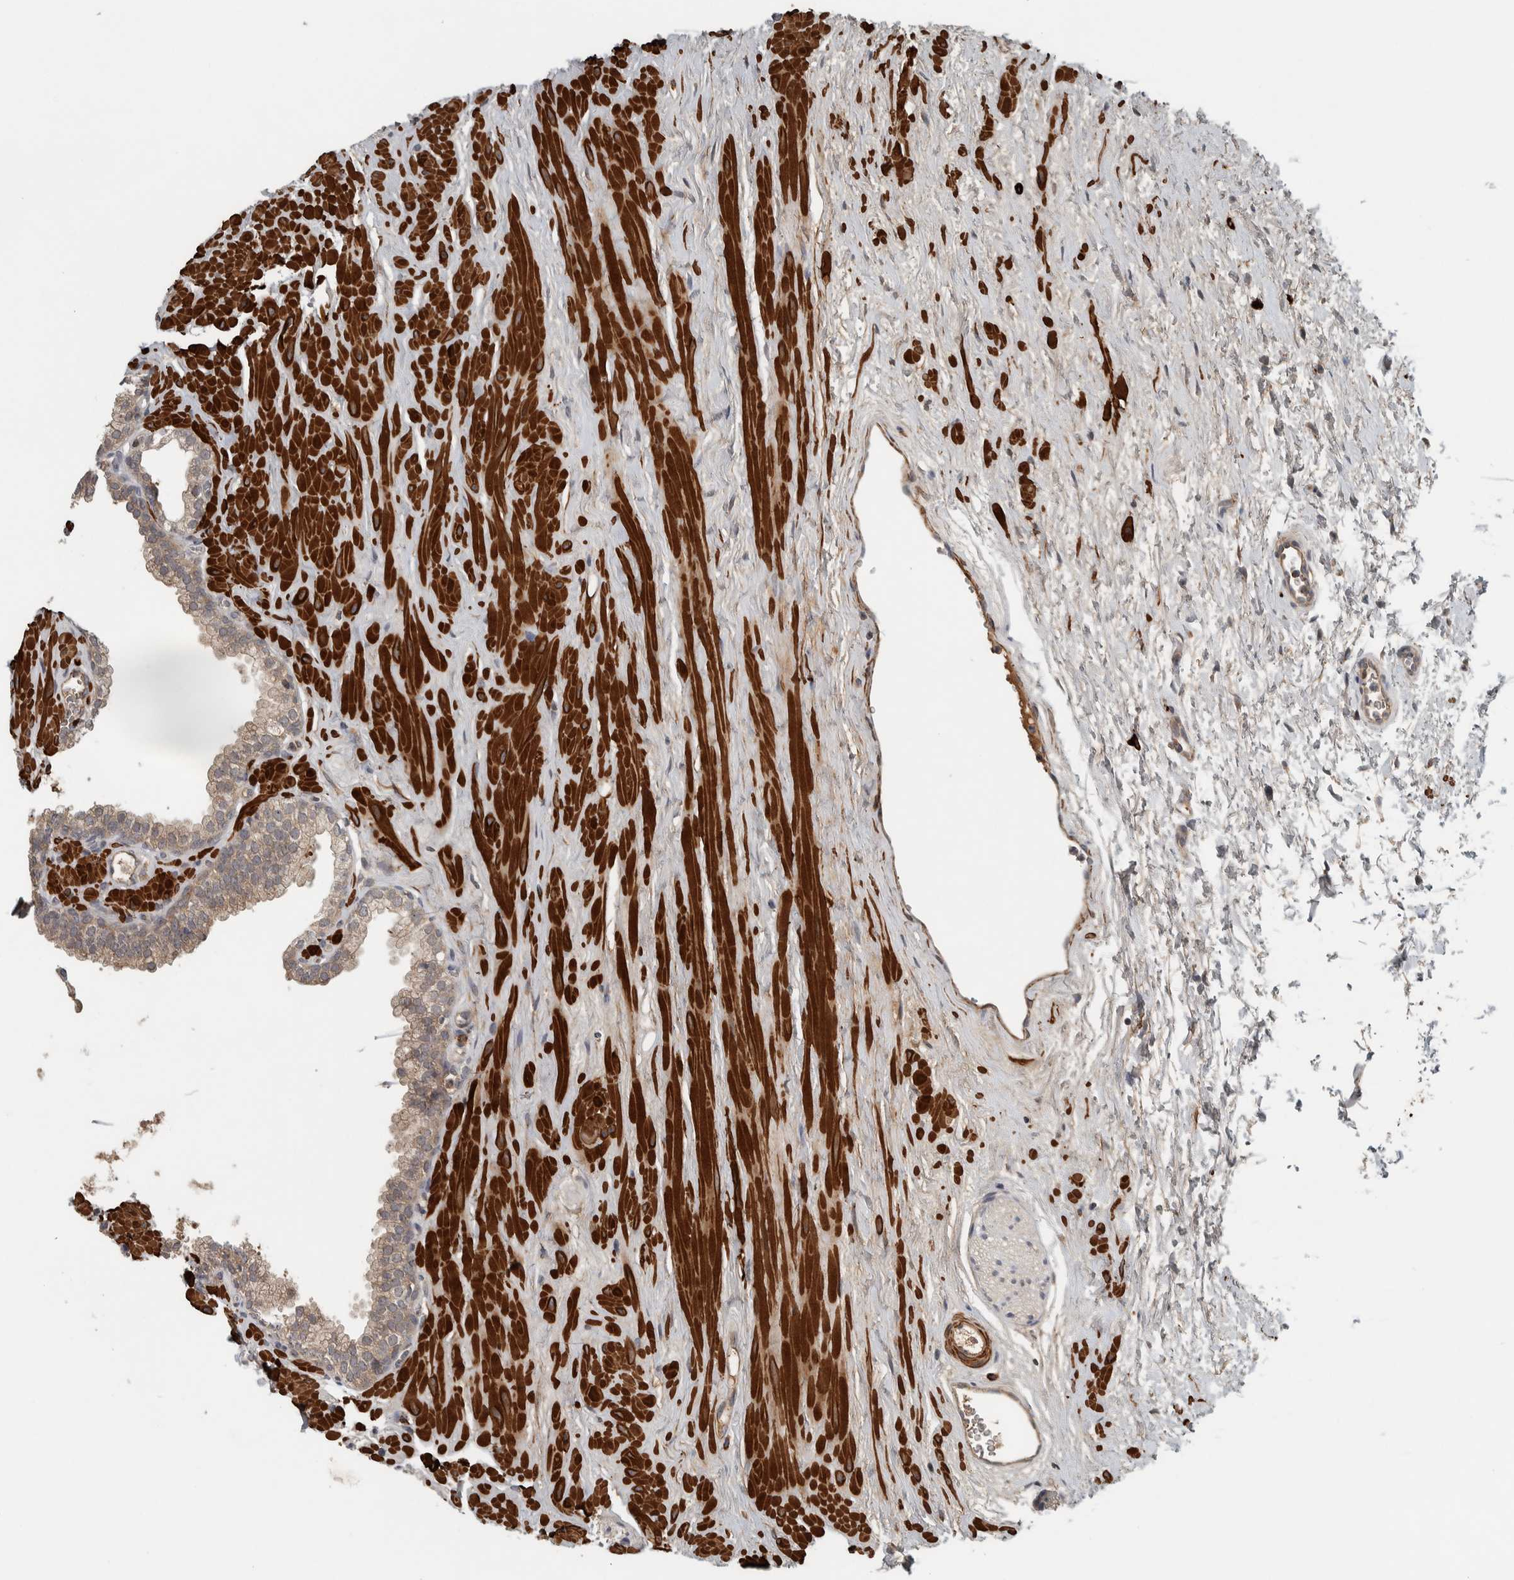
{"staining": {"intensity": "weak", "quantity": "25%-75%", "location": "cytoplasmic/membranous"}, "tissue": "prostate", "cell_type": "Glandular cells", "image_type": "normal", "snomed": [{"axis": "morphology", "description": "Normal tissue, NOS"}, {"axis": "morphology", "description": "Urothelial carcinoma, Low grade"}, {"axis": "topography", "description": "Urinary bladder"}, {"axis": "topography", "description": "Prostate"}], "caption": "Benign prostate was stained to show a protein in brown. There is low levels of weak cytoplasmic/membranous expression in approximately 25%-75% of glandular cells. (DAB (3,3'-diaminobenzidine) IHC, brown staining for protein, blue staining for nuclei).", "gene": "LBHD1", "patient": {"sex": "male", "age": 60}}